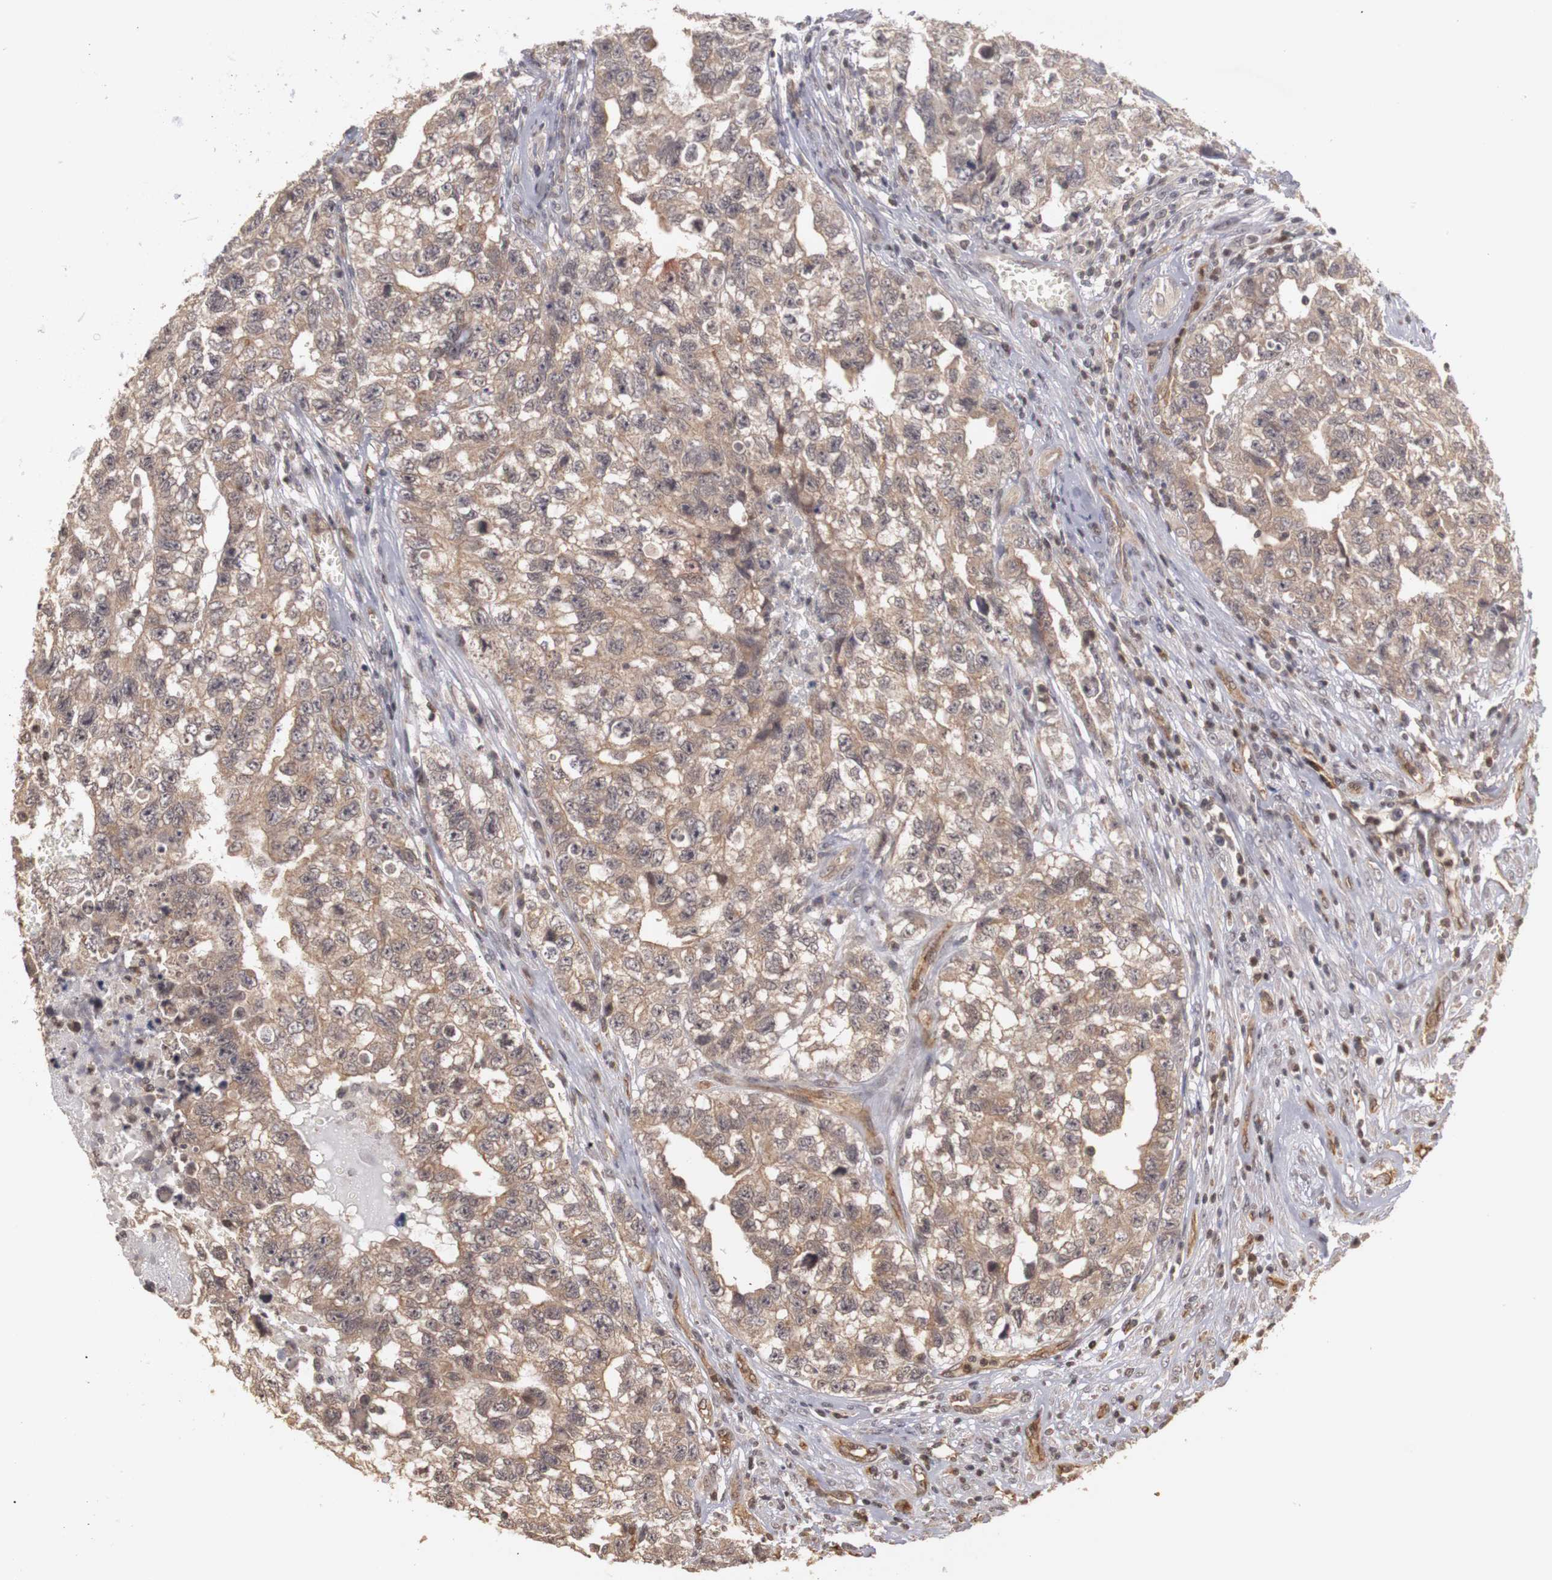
{"staining": {"intensity": "weak", "quantity": ">75%", "location": "cytoplasmic/membranous,nuclear"}, "tissue": "testis cancer", "cell_type": "Tumor cells", "image_type": "cancer", "snomed": [{"axis": "morphology", "description": "Carcinoma, Embryonal, NOS"}, {"axis": "topography", "description": "Testis"}], "caption": "Testis embryonal carcinoma stained with a protein marker exhibits weak staining in tumor cells.", "gene": "PLEKHA1", "patient": {"sex": "male", "age": 31}}